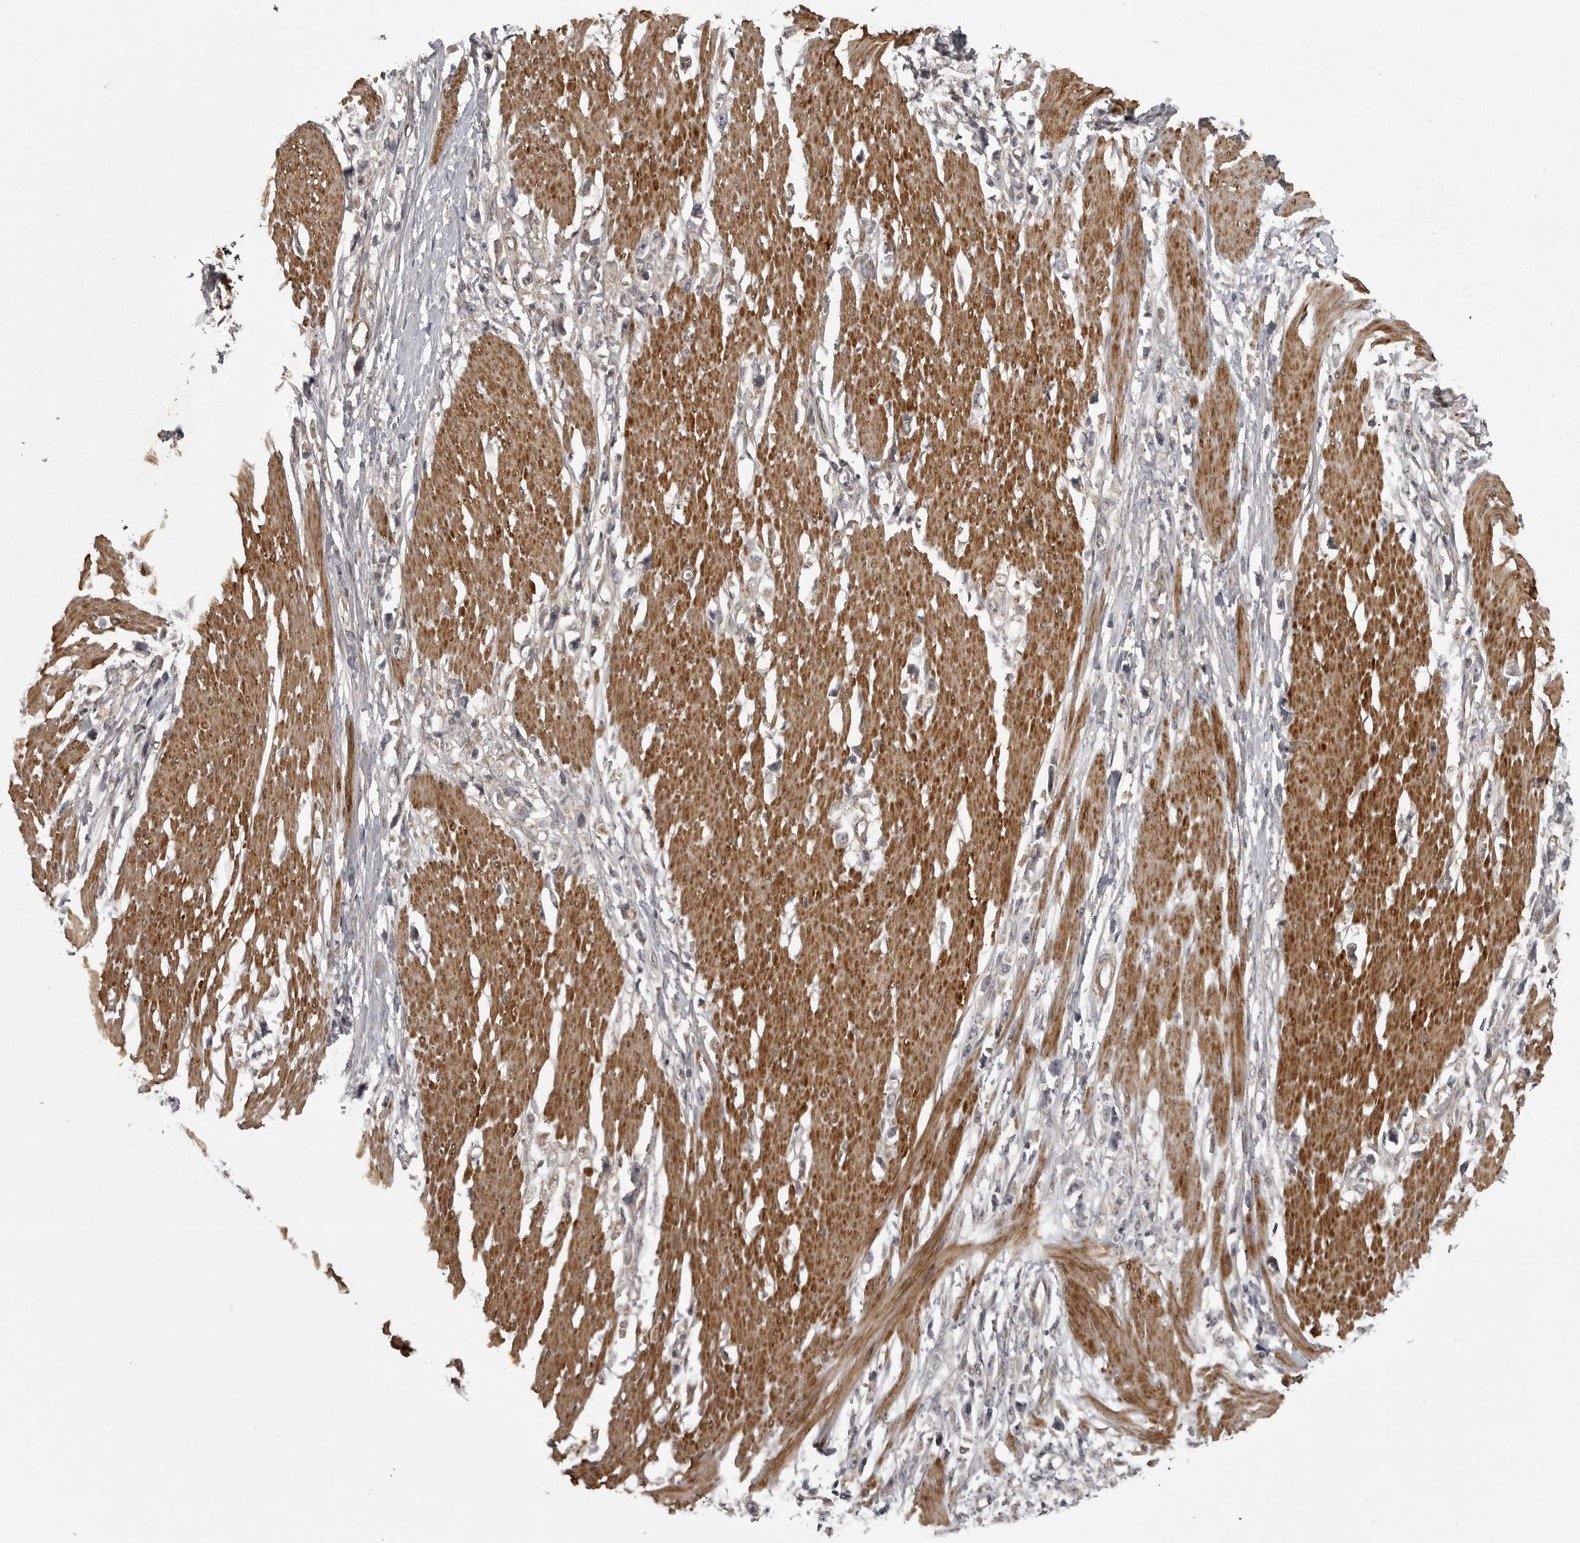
{"staining": {"intensity": "negative", "quantity": "none", "location": "none"}, "tissue": "stomach cancer", "cell_type": "Tumor cells", "image_type": "cancer", "snomed": [{"axis": "morphology", "description": "Adenocarcinoma, NOS"}, {"axis": "topography", "description": "Stomach"}], "caption": "Tumor cells show no significant protein staining in stomach cancer.", "gene": "SNX16", "patient": {"sex": "female", "age": 59}}